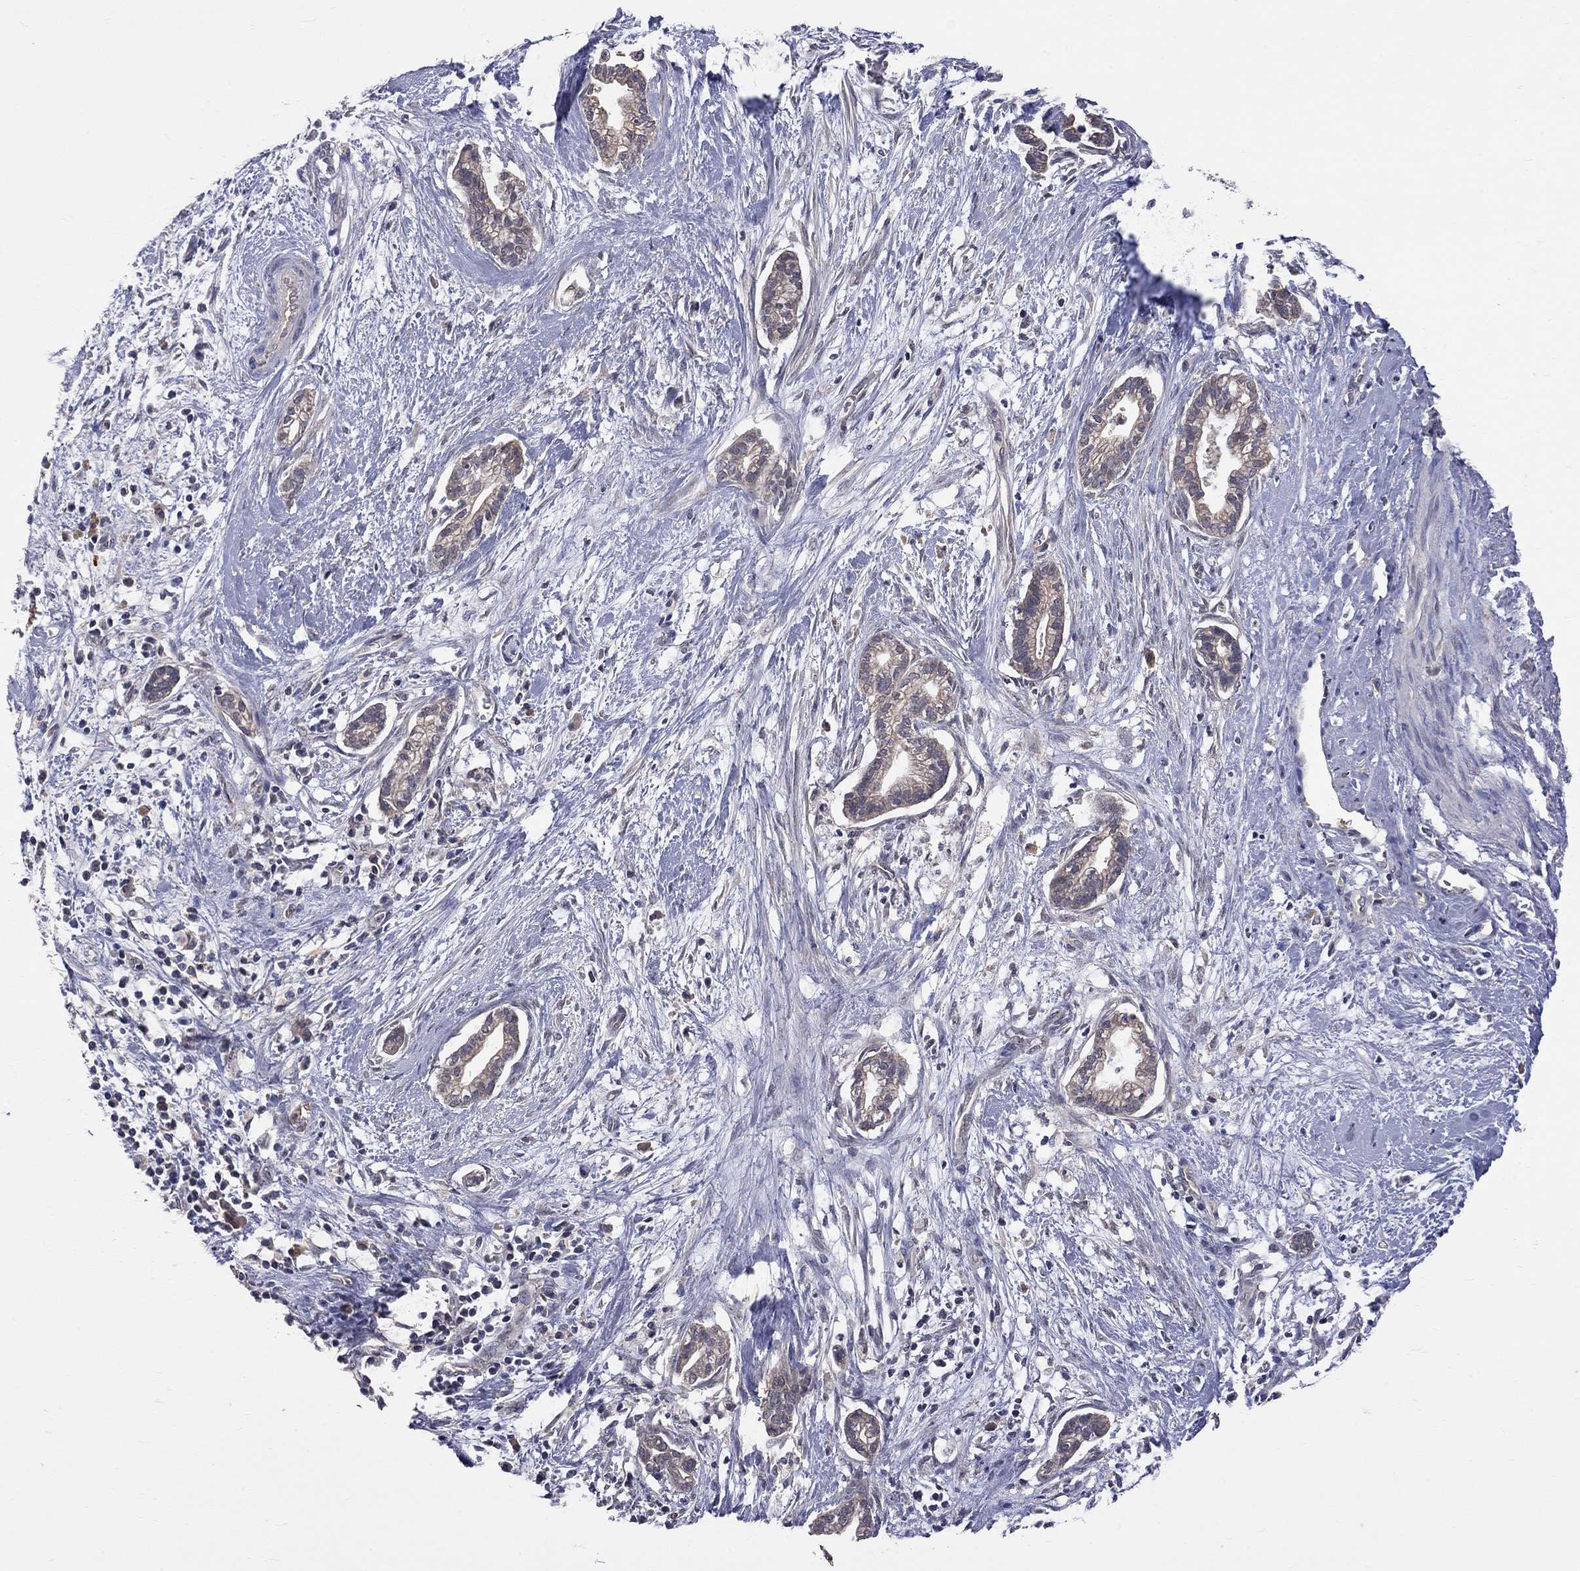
{"staining": {"intensity": "weak", "quantity": ">75%", "location": "cytoplasmic/membranous"}, "tissue": "cervical cancer", "cell_type": "Tumor cells", "image_type": "cancer", "snomed": [{"axis": "morphology", "description": "Adenocarcinoma, NOS"}, {"axis": "topography", "description": "Cervix"}], "caption": "IHC photomicrograph of human cervical adenocarcinoma stained for a protein (brown), which demonstrates low levels of weak cytoplasmic/membranous positivity in about >75% of tumor cells.", "gene": "HTR6", "patient": {"sex": "female", "age": 62}}